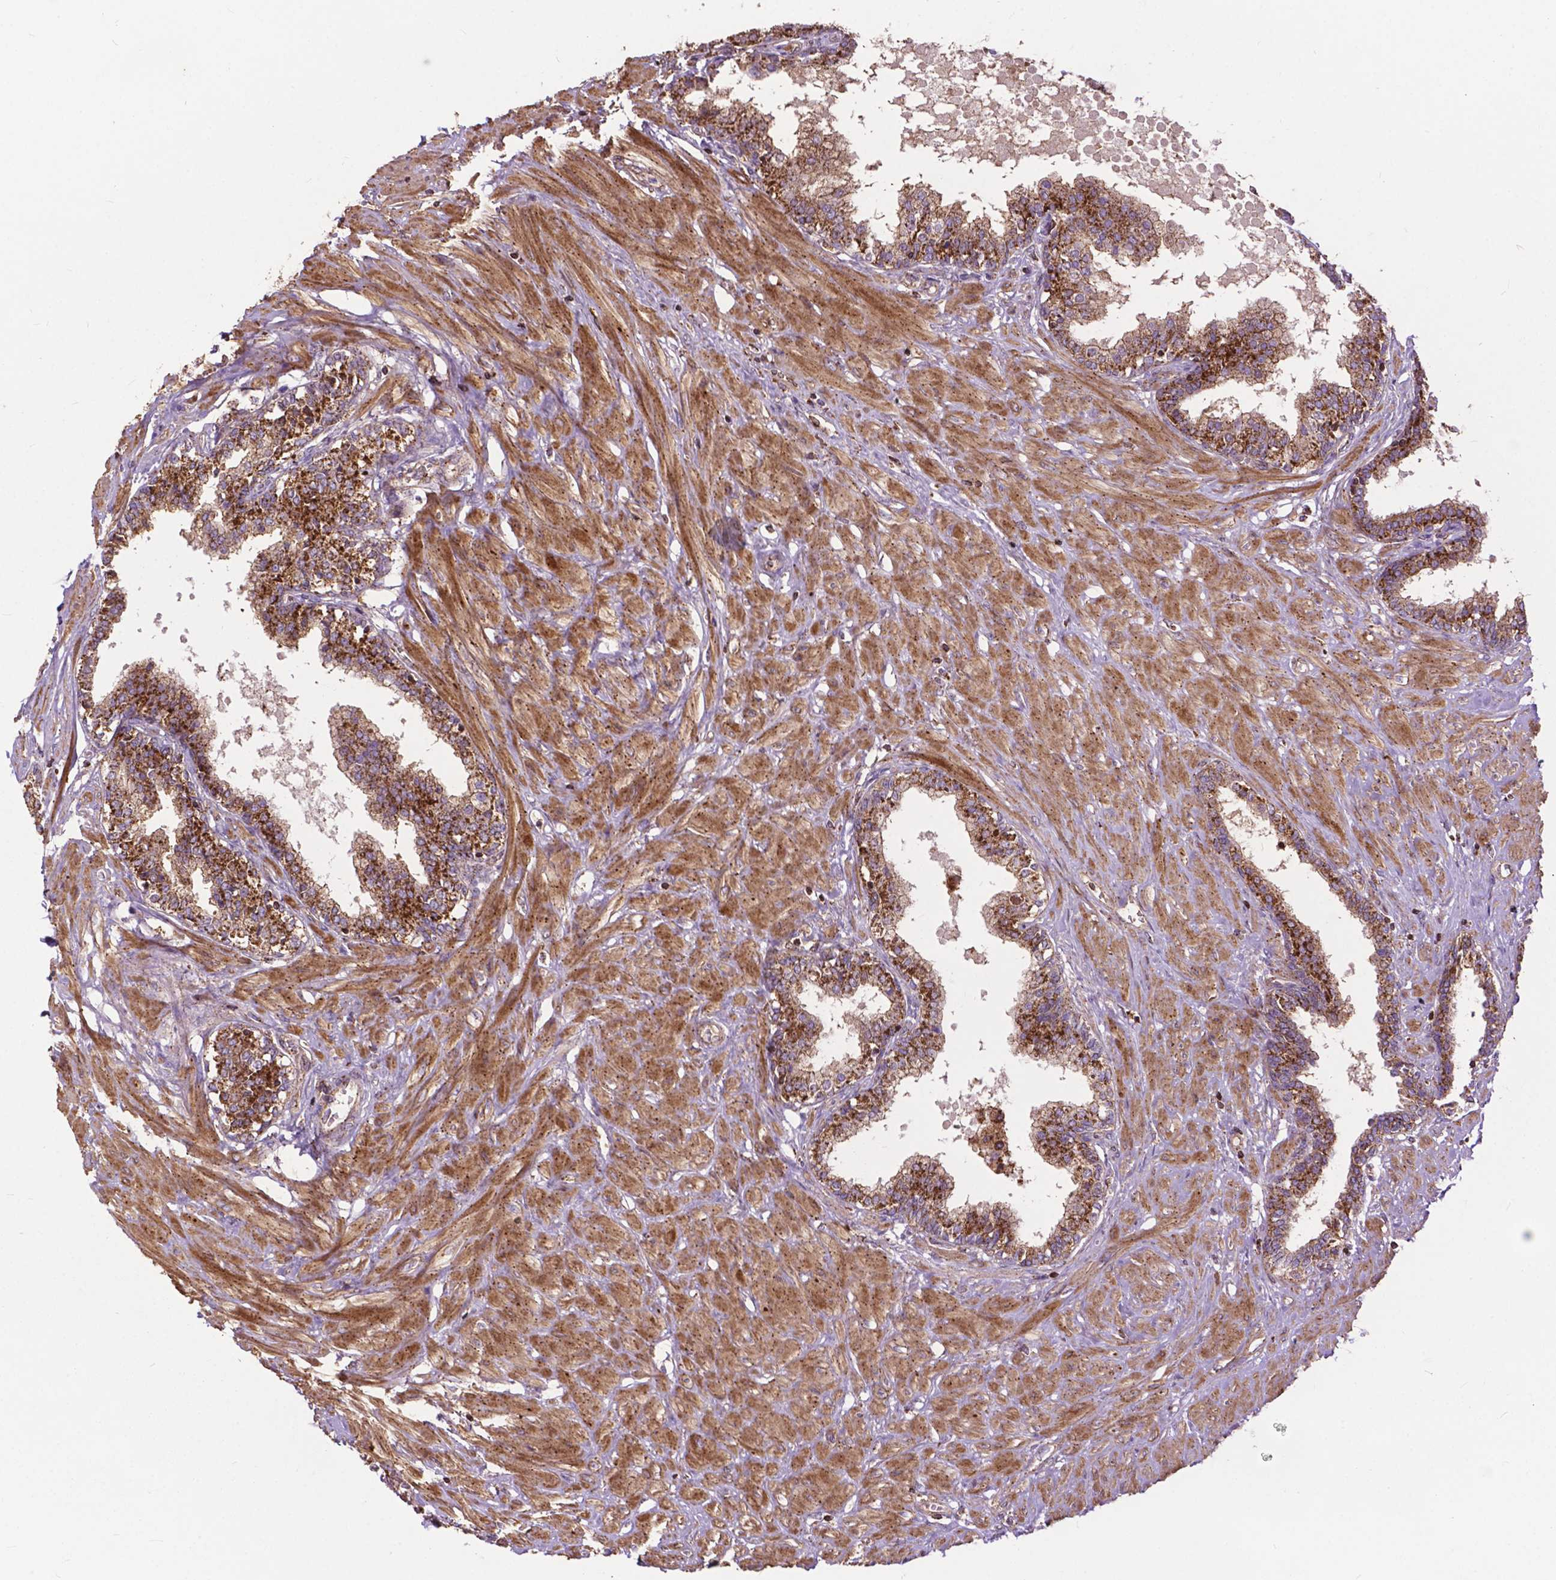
{"staining": {"intensity": "moderate", "quantity": ">75%", "location": "cytoplasmic/membranous"}, "tissue": "prostate", "cell_type": "Glandular cells", "image_type": "normal", "snomed": [{"axis": "morphology", "description": "Normal tissue, NOS"}, {"axis": "topography", "description": "Prostate"}], "caption": "This is a micrograph of immunohistochemistry staining of benign prostate, which shows moderate staining in the cytoplasmic/membranous of glandular cells.", "gene": "CHMP4A", "patient": {"sex": "male", "age": 55}}